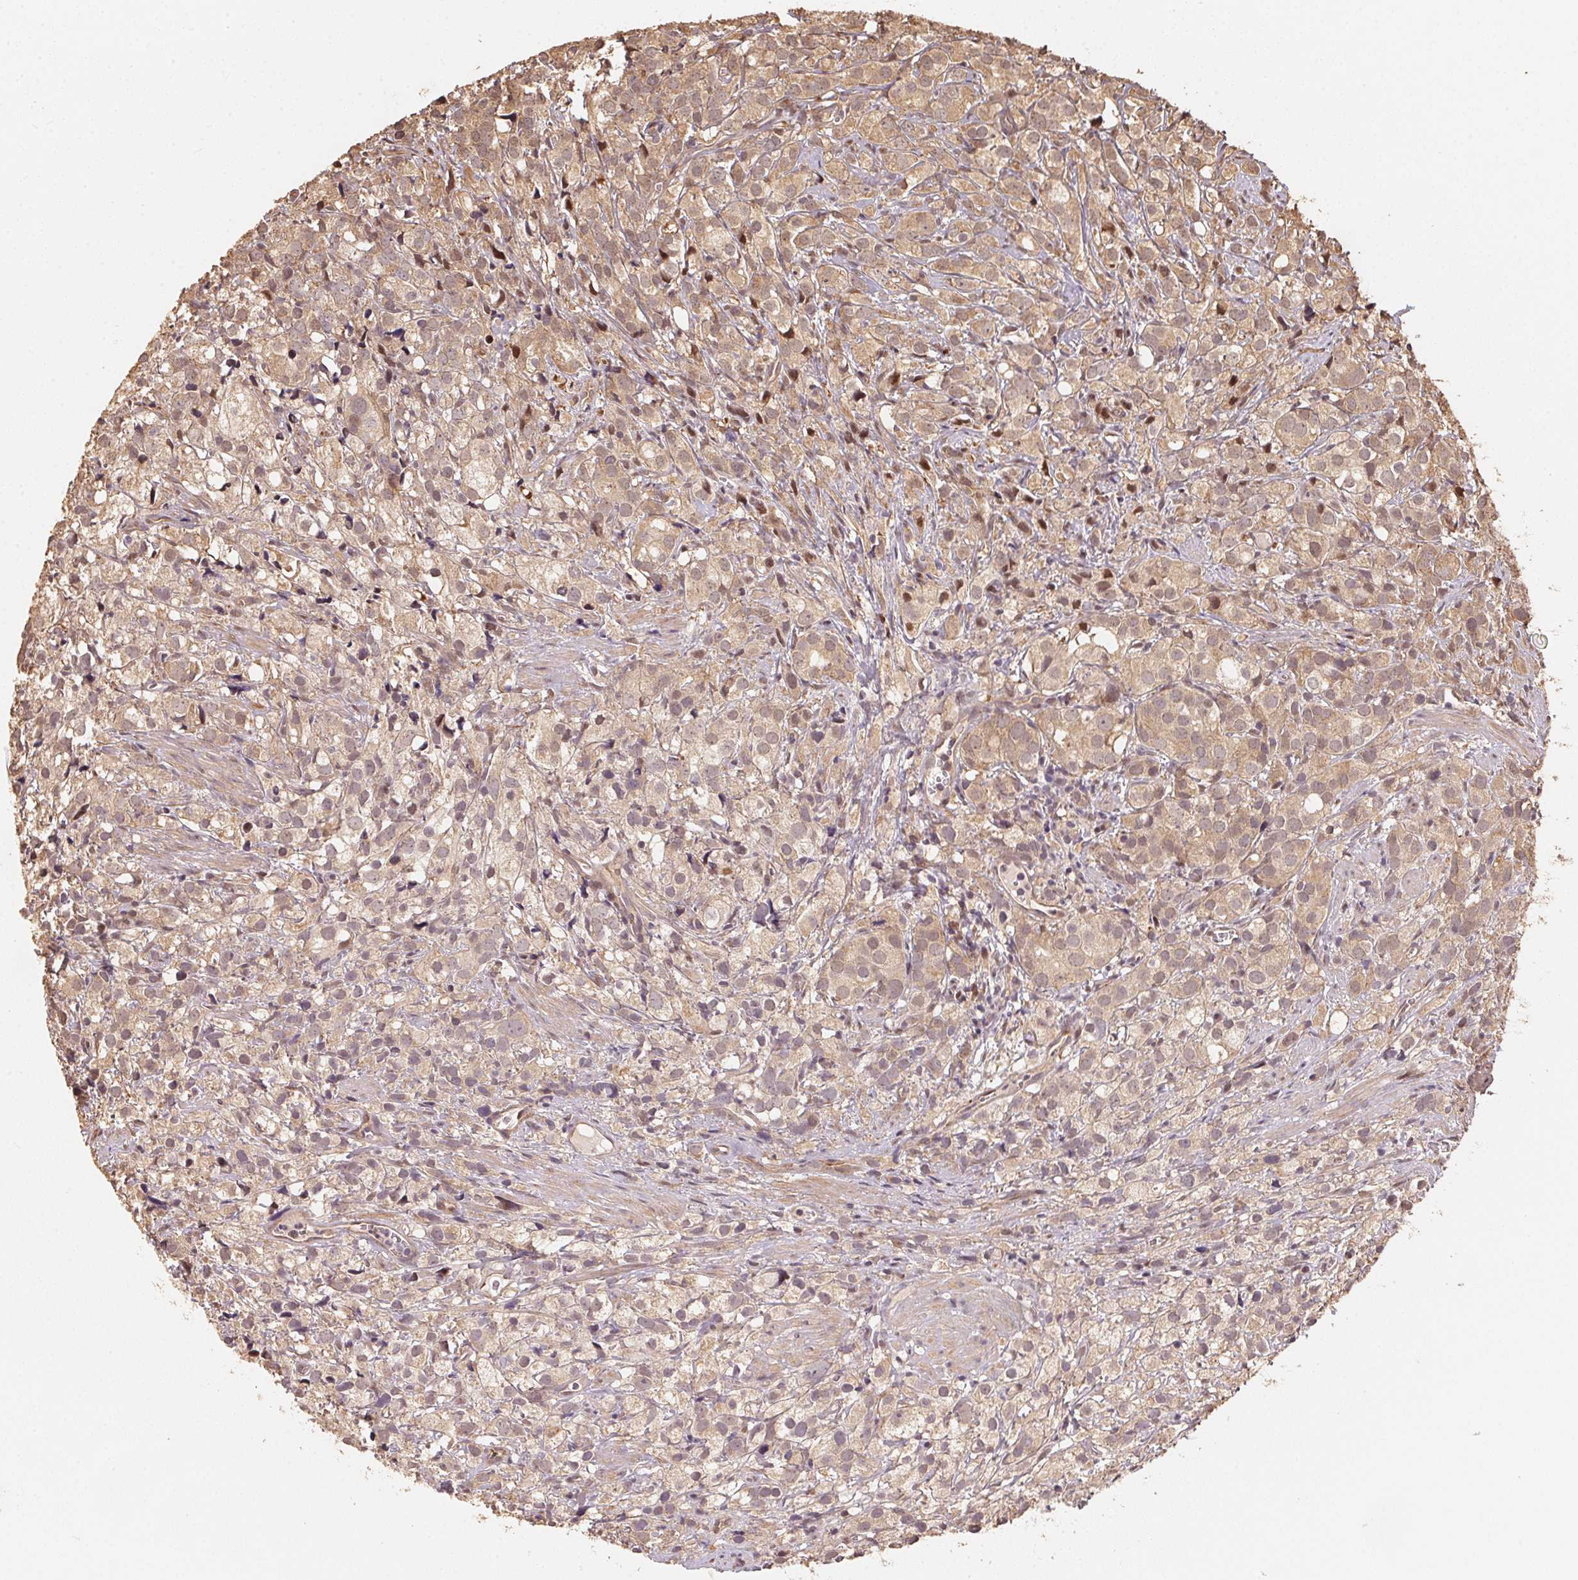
{"staining": {"intensity": "weak", "quantity": ">75%", "location": "cytoplasmic/membranous"}, "tissue": "prostate cancer", "cell_type": "Tumor cells", "image_type": "cancer", "snomed": [{"axis": "morphology", "description": "Adenocarcinoma, High grade"}, {"axis": "topography", "description": "Prostate"}], "caption": "IHC of human prostate high-grade adenocarcinoma displays low levels of weak cytoplasmic/membranous positivity in about >75% of tumor cells.", "gene": "TMEM222", "patient": {"sex": "male", "age": 86}}